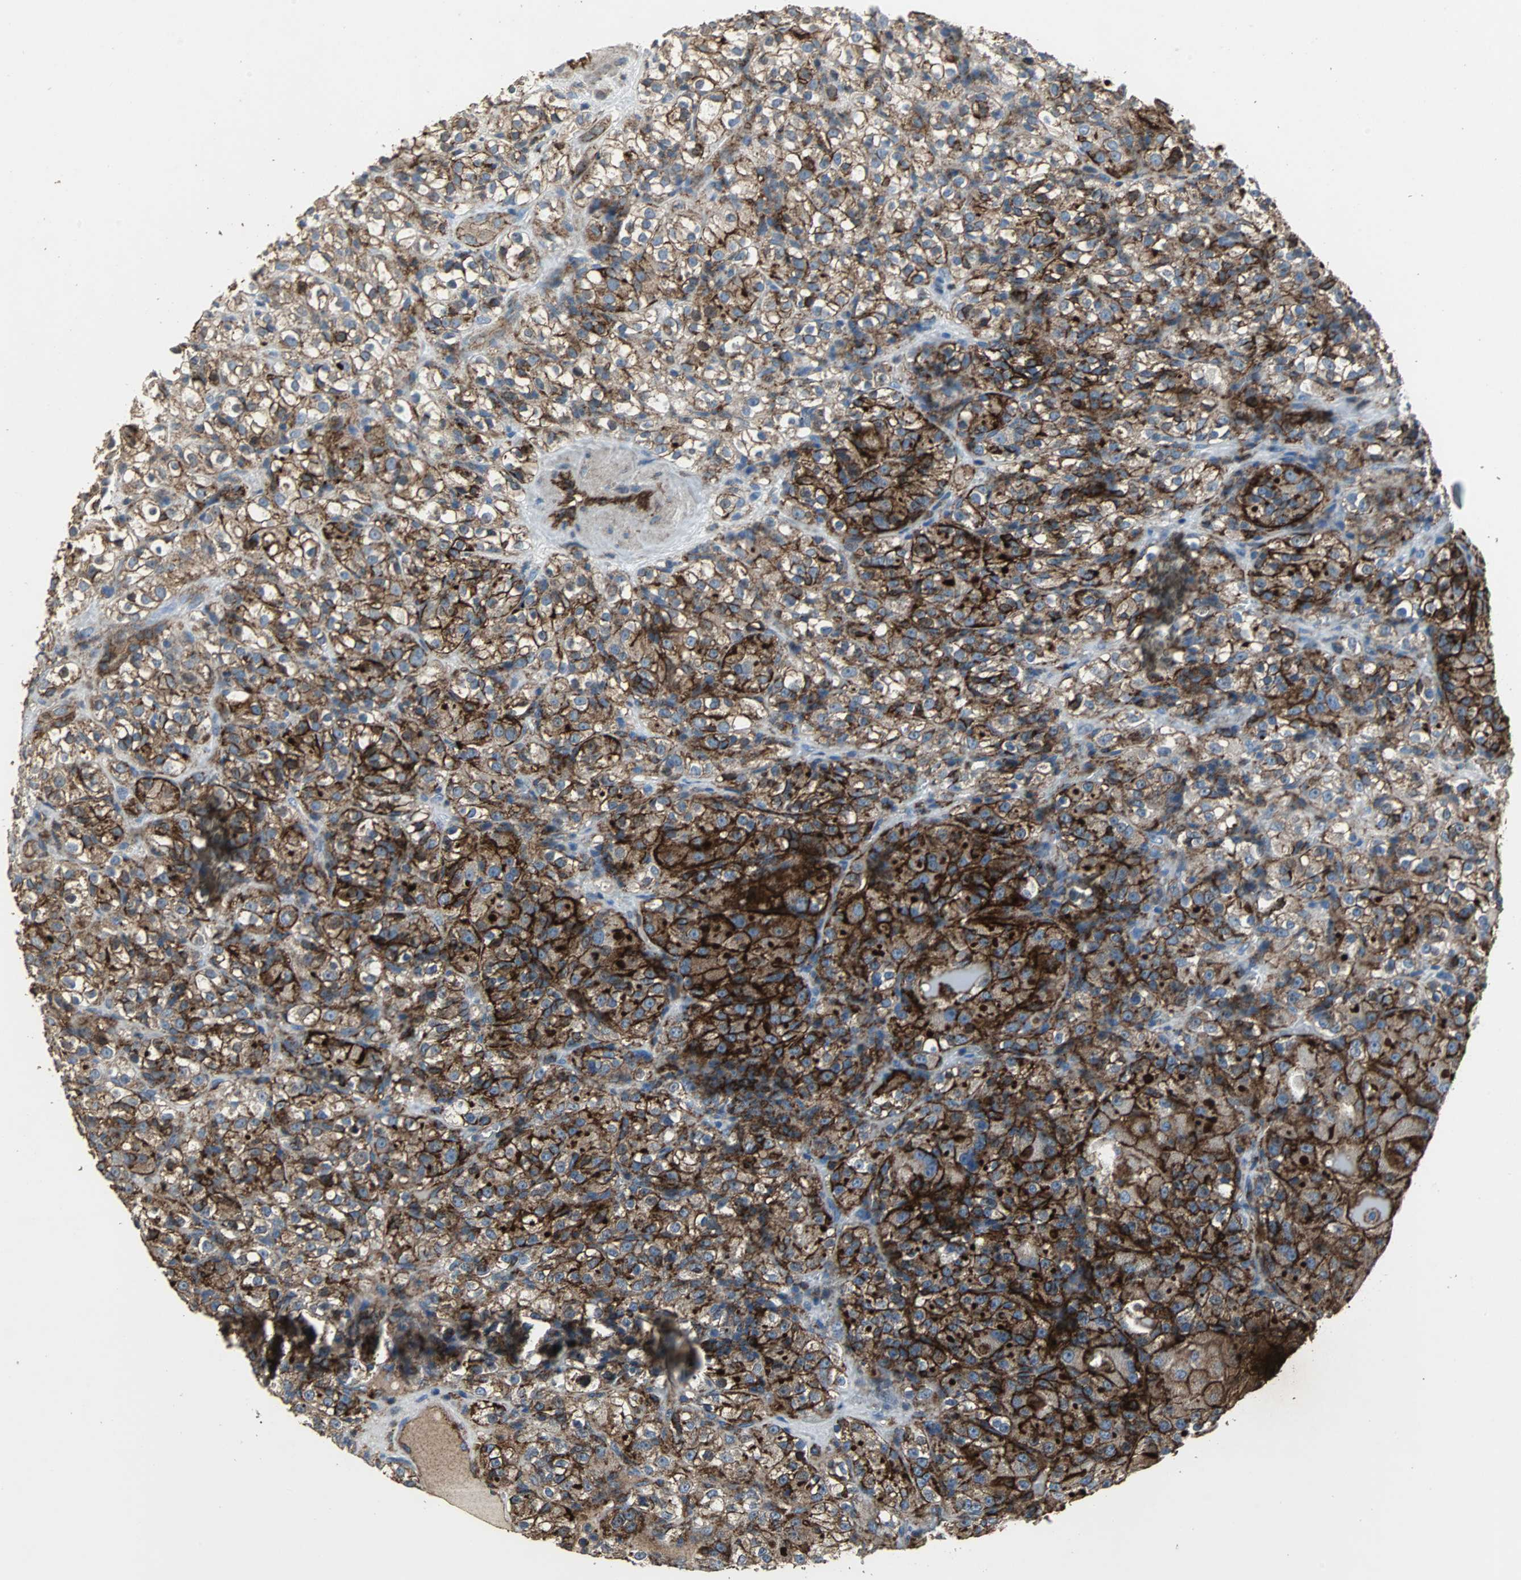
{"staining": {"intensity": "strong", "quantity": ">75%", "location": "cytoplasmic/membranous"}, "tissue": "renal cancer", "cell_type": "Tumor cells", "image_type": "cancer", "snomed": [{"axis": "morphology", "description": "Normal tissue, NOS"}, {"axis": "morphology", "description": "Adenocarcinoma, NOS"}, {"axis": "topography", "description": "Kidney"}], "caption": "A high-resolution micrograph shows immunohistochemistry staining of renal cancer (adenocarcinoma), which demonstrates strong cytoplasmic/membranous positivity in about >75% of tumor cells.", "gene": "F11R", "patient": {"sex": "male", "age": 61}}